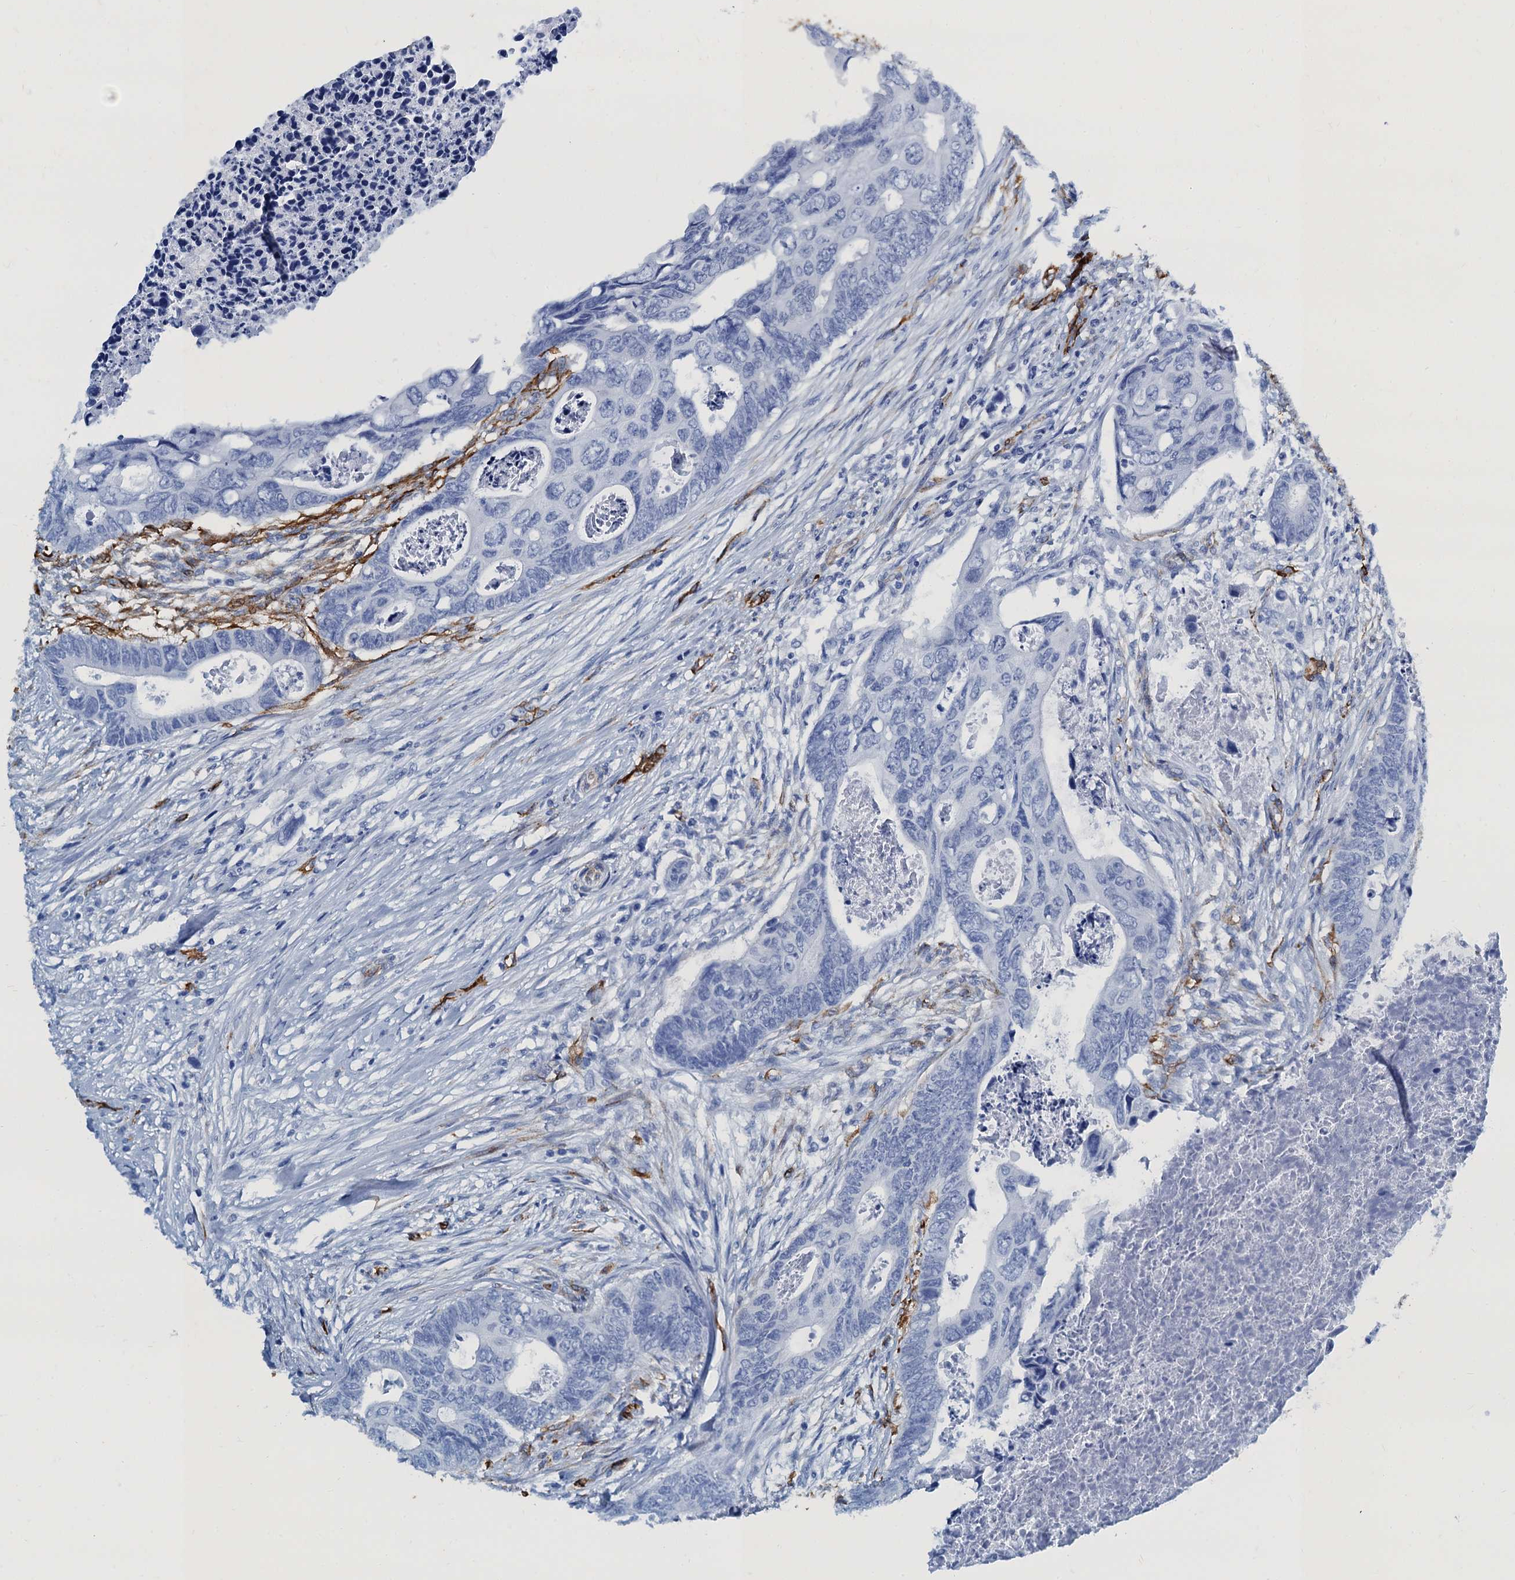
{"staining": {"intensity": "negative", "quantity": "none", "location": "none"}, "tissue": "colorectal cancer", "cell_type": "Tumor cells", "image_type": "cancer", "snomed": [{"axis": "morphology", "description": "Adenocarcinoma, NOS"}, {"axis": "topography", "description": "Rectum"}], "caption": "DAB immunohistochemical staining of human adenocarcinoma (colorectal) exhibits no significant positivity in tumor cells.", "gene": "CAVIN2", "patient": {"sex": "female", "age": 78}}